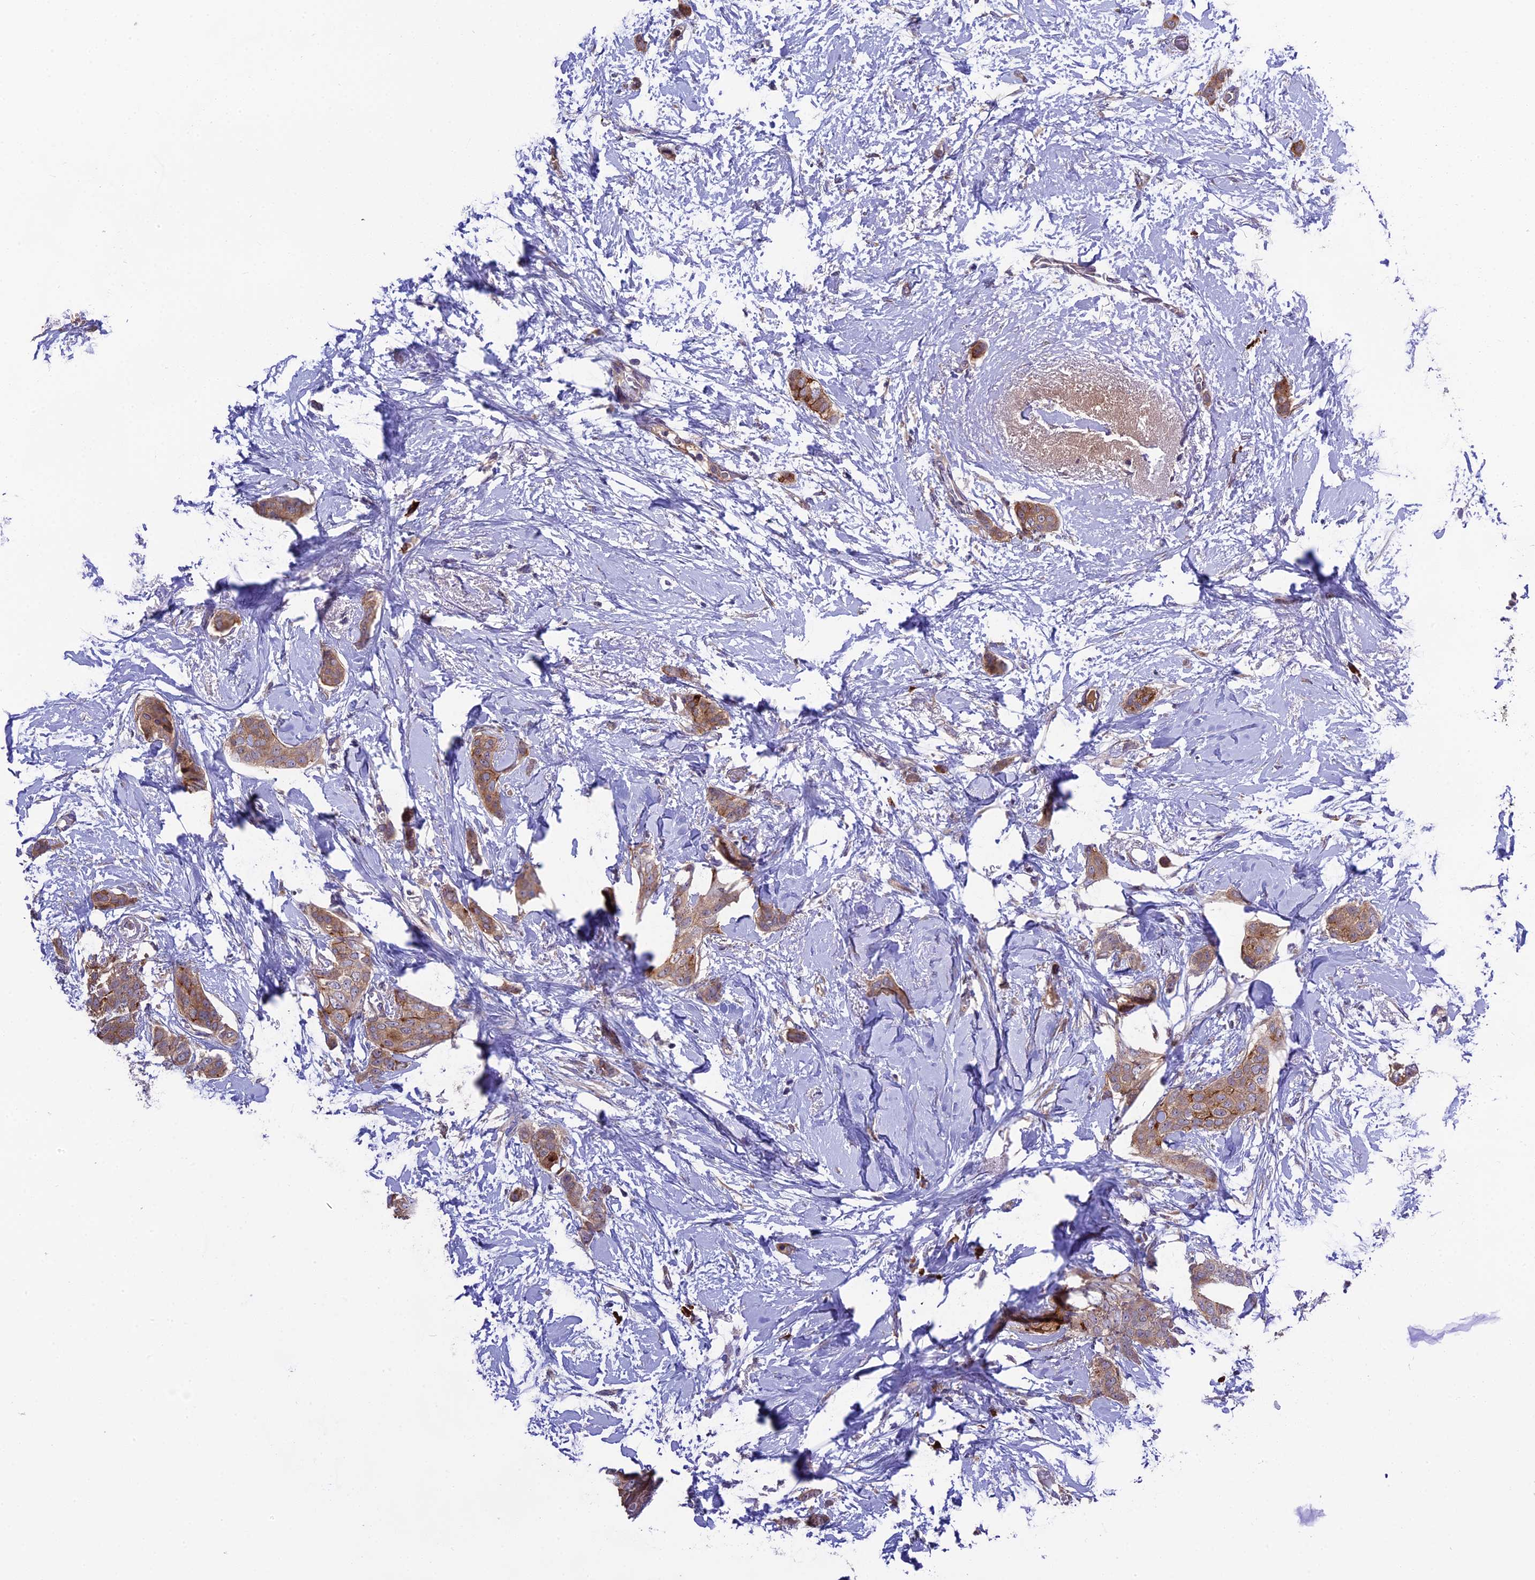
{"staining": {"intensity": "moderate", "quantity": ">75%", "location": "cytoplasmic/membranous"}, "tissue": "breast cancer", "cell_type": "Tumor cells", "image_type": "cancer", "snomed": [{"axis": "morphology", "description": "Duct carcinoma"}, {"axis": "topography", "description": "Breast"}], "caption": "Moderate cytoplasmic/membranous staining for a protein is identified in approximately >75% of tumor cells of invasive ductal carcinoma (breast) using immunohistochemistry (IHC).", "gene": "ABCC10", "patient": {"sex": "female", "age": 72}}